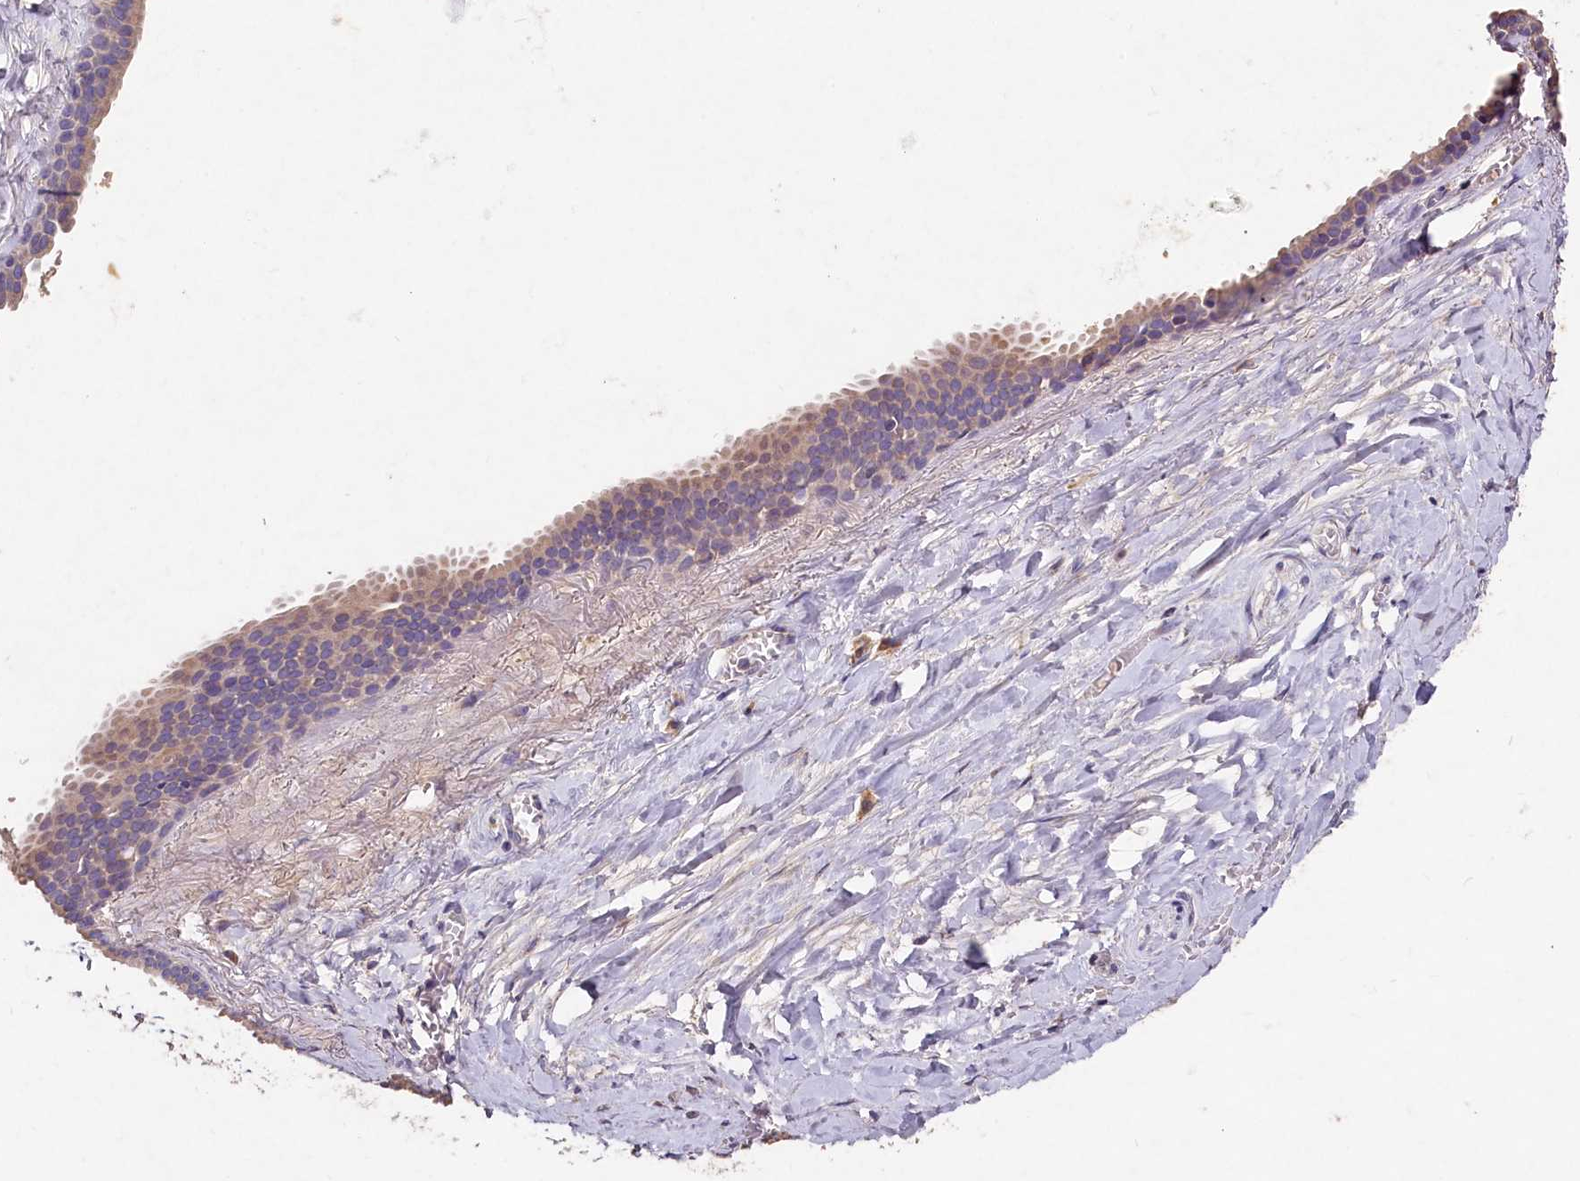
{"staining": {"intensity": "negative", "quantity": "none", "location": "none"}, "tissue": "adipose tissue", "cell_type": "Adipocytes", "image_type": "normal", "snomed": [{"axis": "morphology", "description": "Normal tissue, NOS"}, {"axis": "topography", "description": "Salivary gland"}, {"axis": "topography", "description": "Peripheral nerve tissue"}], "caption": "Adipocytes are negative for protein expression in normal human adipose tissue.", "gene": "ST7L", "patient": {"sex": "male", "age": 62}}